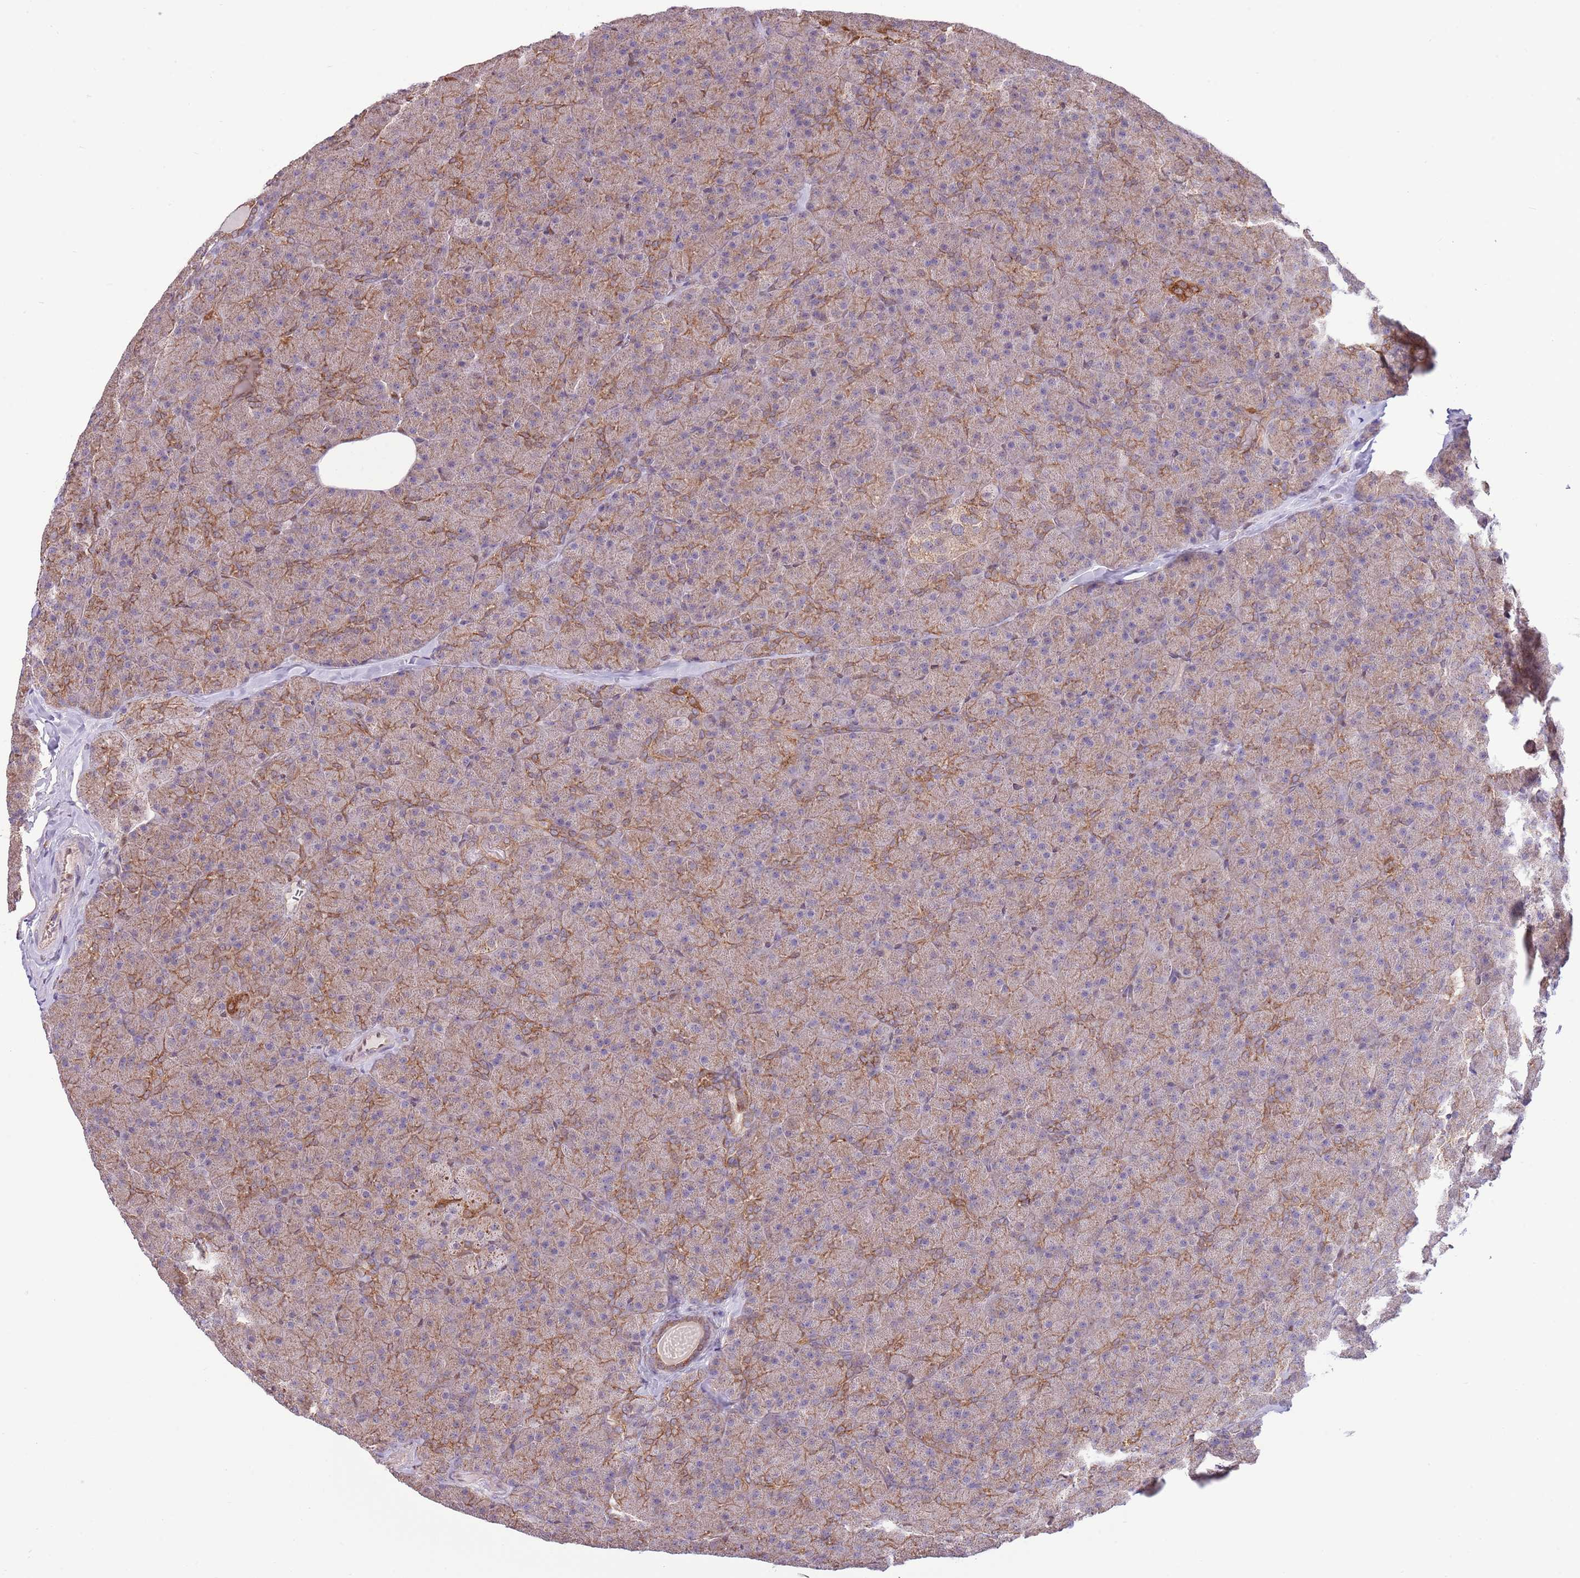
{"staining": {"intensity": "moderate", "quantity": ">75%", "location": "cytoplasmic/membranous"}, "tissue": "pancreas", "cell_type": "Exocrine glandular cells", "image_type": "normal", "snomed": [{"axis": "morphology", "description": "Normal tissue, NOS"}, {"axis": "topography", "description": "Pancreas"}], "caption": "An immunohistochemistry photomicrograph of normal tissue is shown. Protein staining in brown shows moderate cytoplasmic/membranous positivity in pancreas within exocrine glandular cells. Nuclei are stained in blue.", "gene": "ARL2BP", "patient": {"sex": "male", "age": 36}}